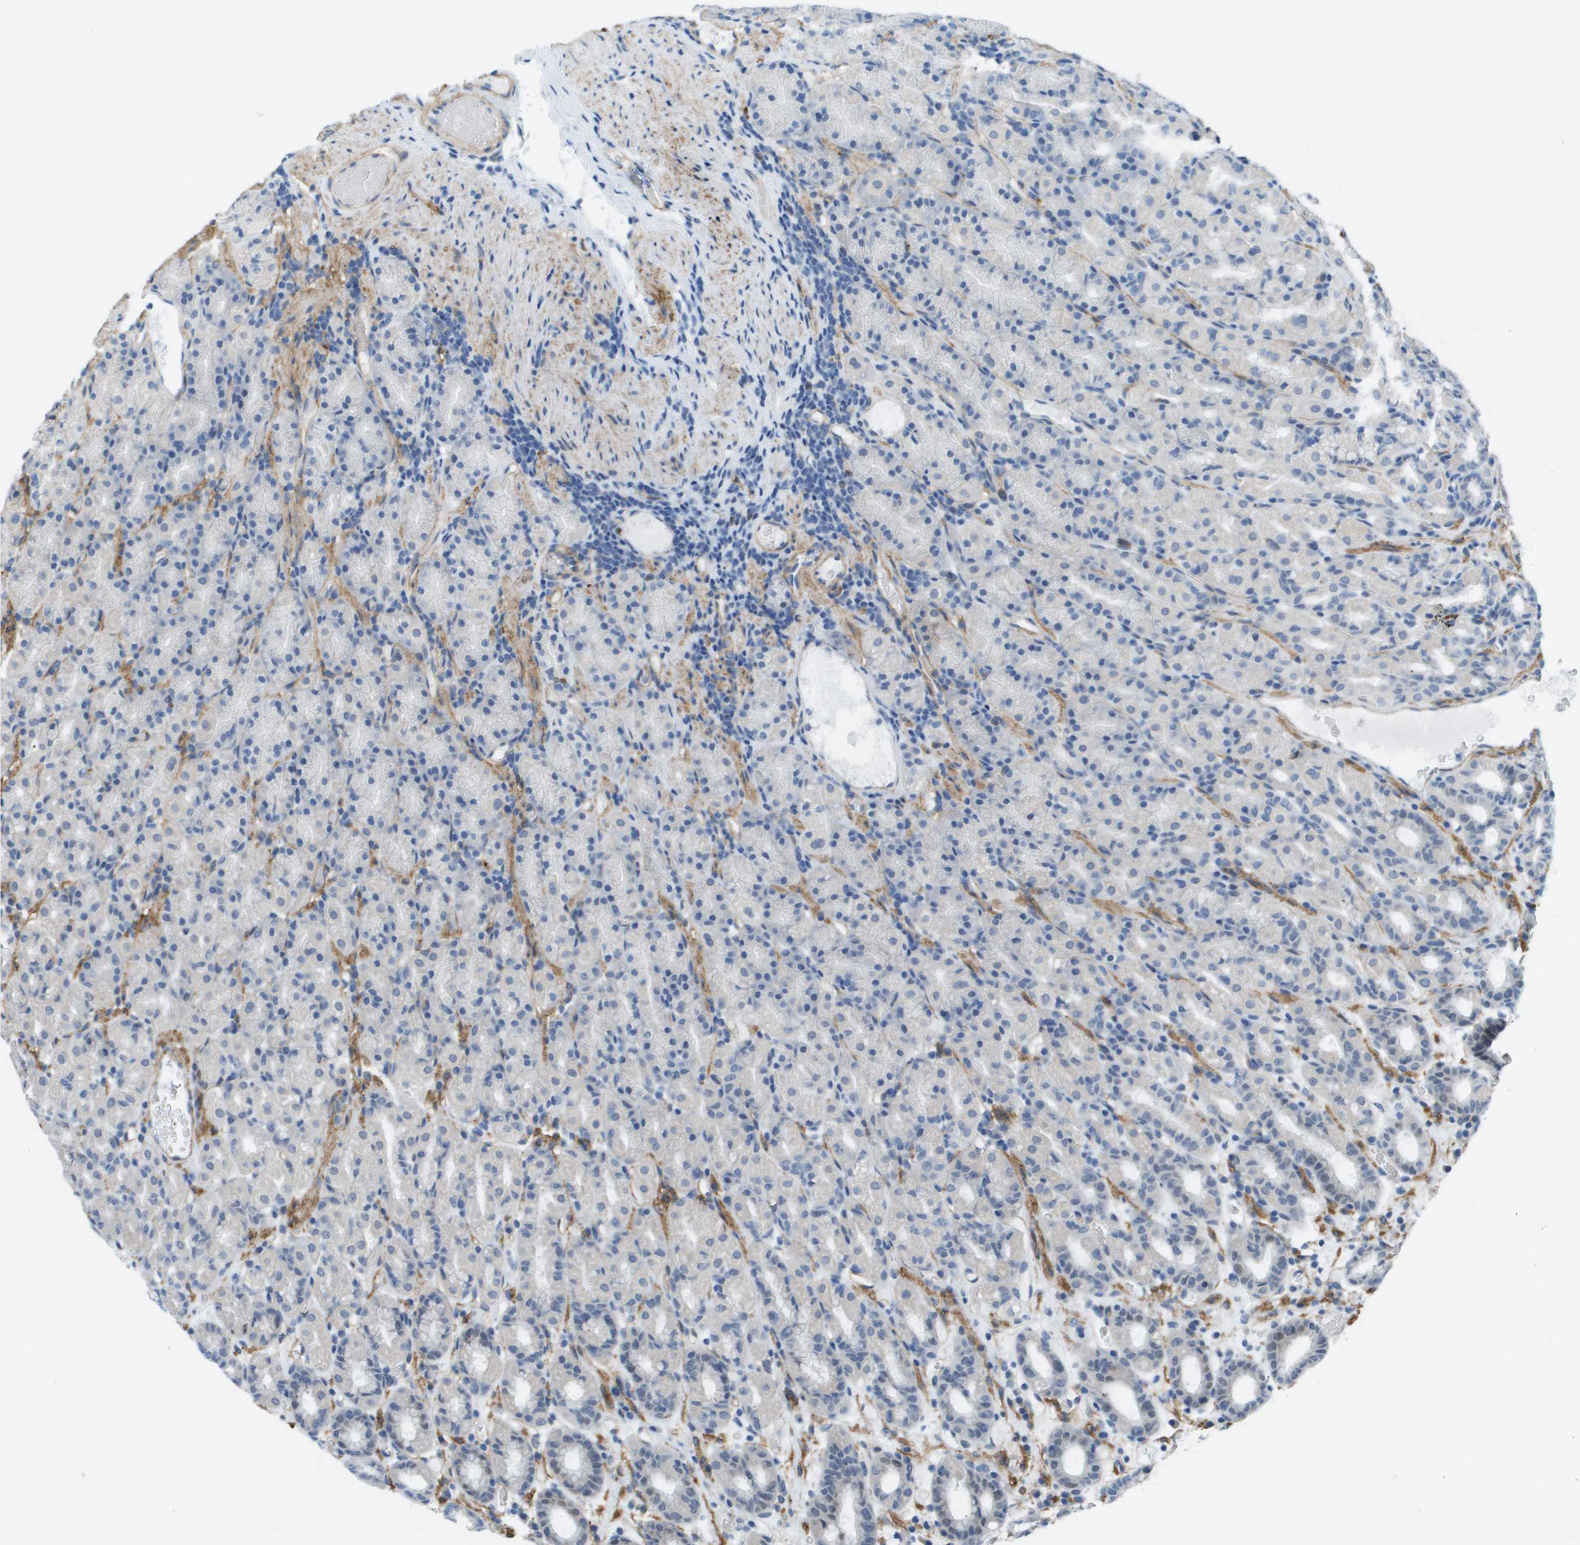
{"staining": {"intensity": "negative", "quantity": "none", "location": "none"}, "tissue": "stomach", "cell_type": "Glandular cells", "image_type": "normal", "snomed": [{"axis": "morphology", "description": "Normal tissue, NOS"}, {"axis": "topography", "description": "Stomach, upper"}], "caption": "Histopathology image shows no protein positivity in glandular cells of benign stomach. (DAB immunohistochemistry (IHC) visualized using brightfield microscopy, high magnification).", "gene": "ZBTB43", "patient": {"sex": "male", "age": 68}}